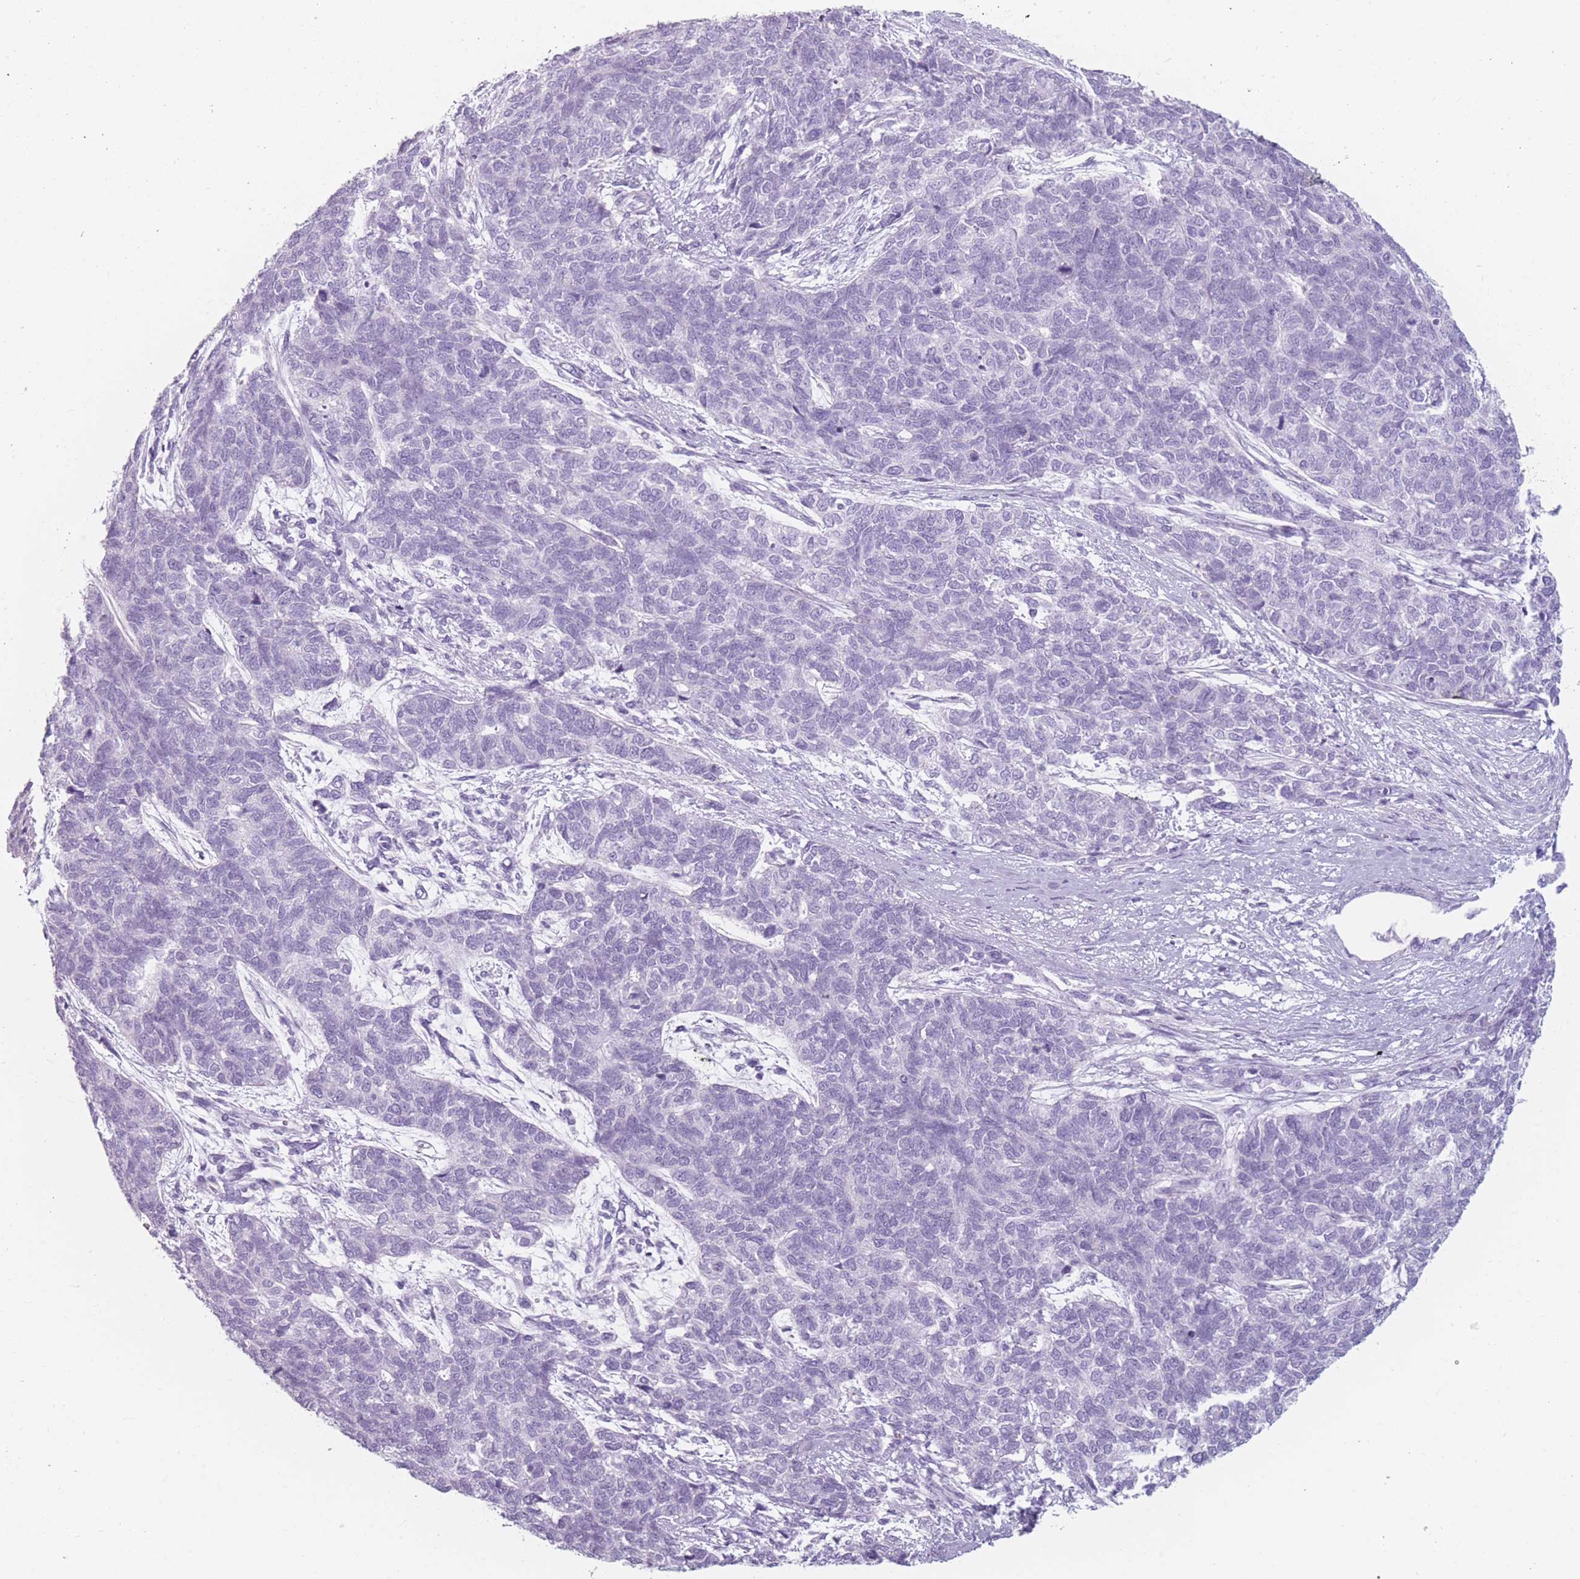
{"staining": {"intensity": "negative", "quantity": "none", "location": "none"}, "tissue": "cervical cancer", "cell_type": "Tumor cells", "image_type": "cancer", "snomed": [{"axis": "morphology", "description": "Squamous cell carcinoma, NOS"}, {"axis": "topography", "description": "Cervix"}], "caption": "IHC of human cervical squamous cell carcinoma exhibits no positivity in tumor cells. (Stains: DAB (3,3'-diaminobenzidine) IHC with hematoxylin counter stain, Microscopy: brightfield microscopy at high magnification).", "gene": "CCNO", "patient": {"sex": "female", "age": 63}}